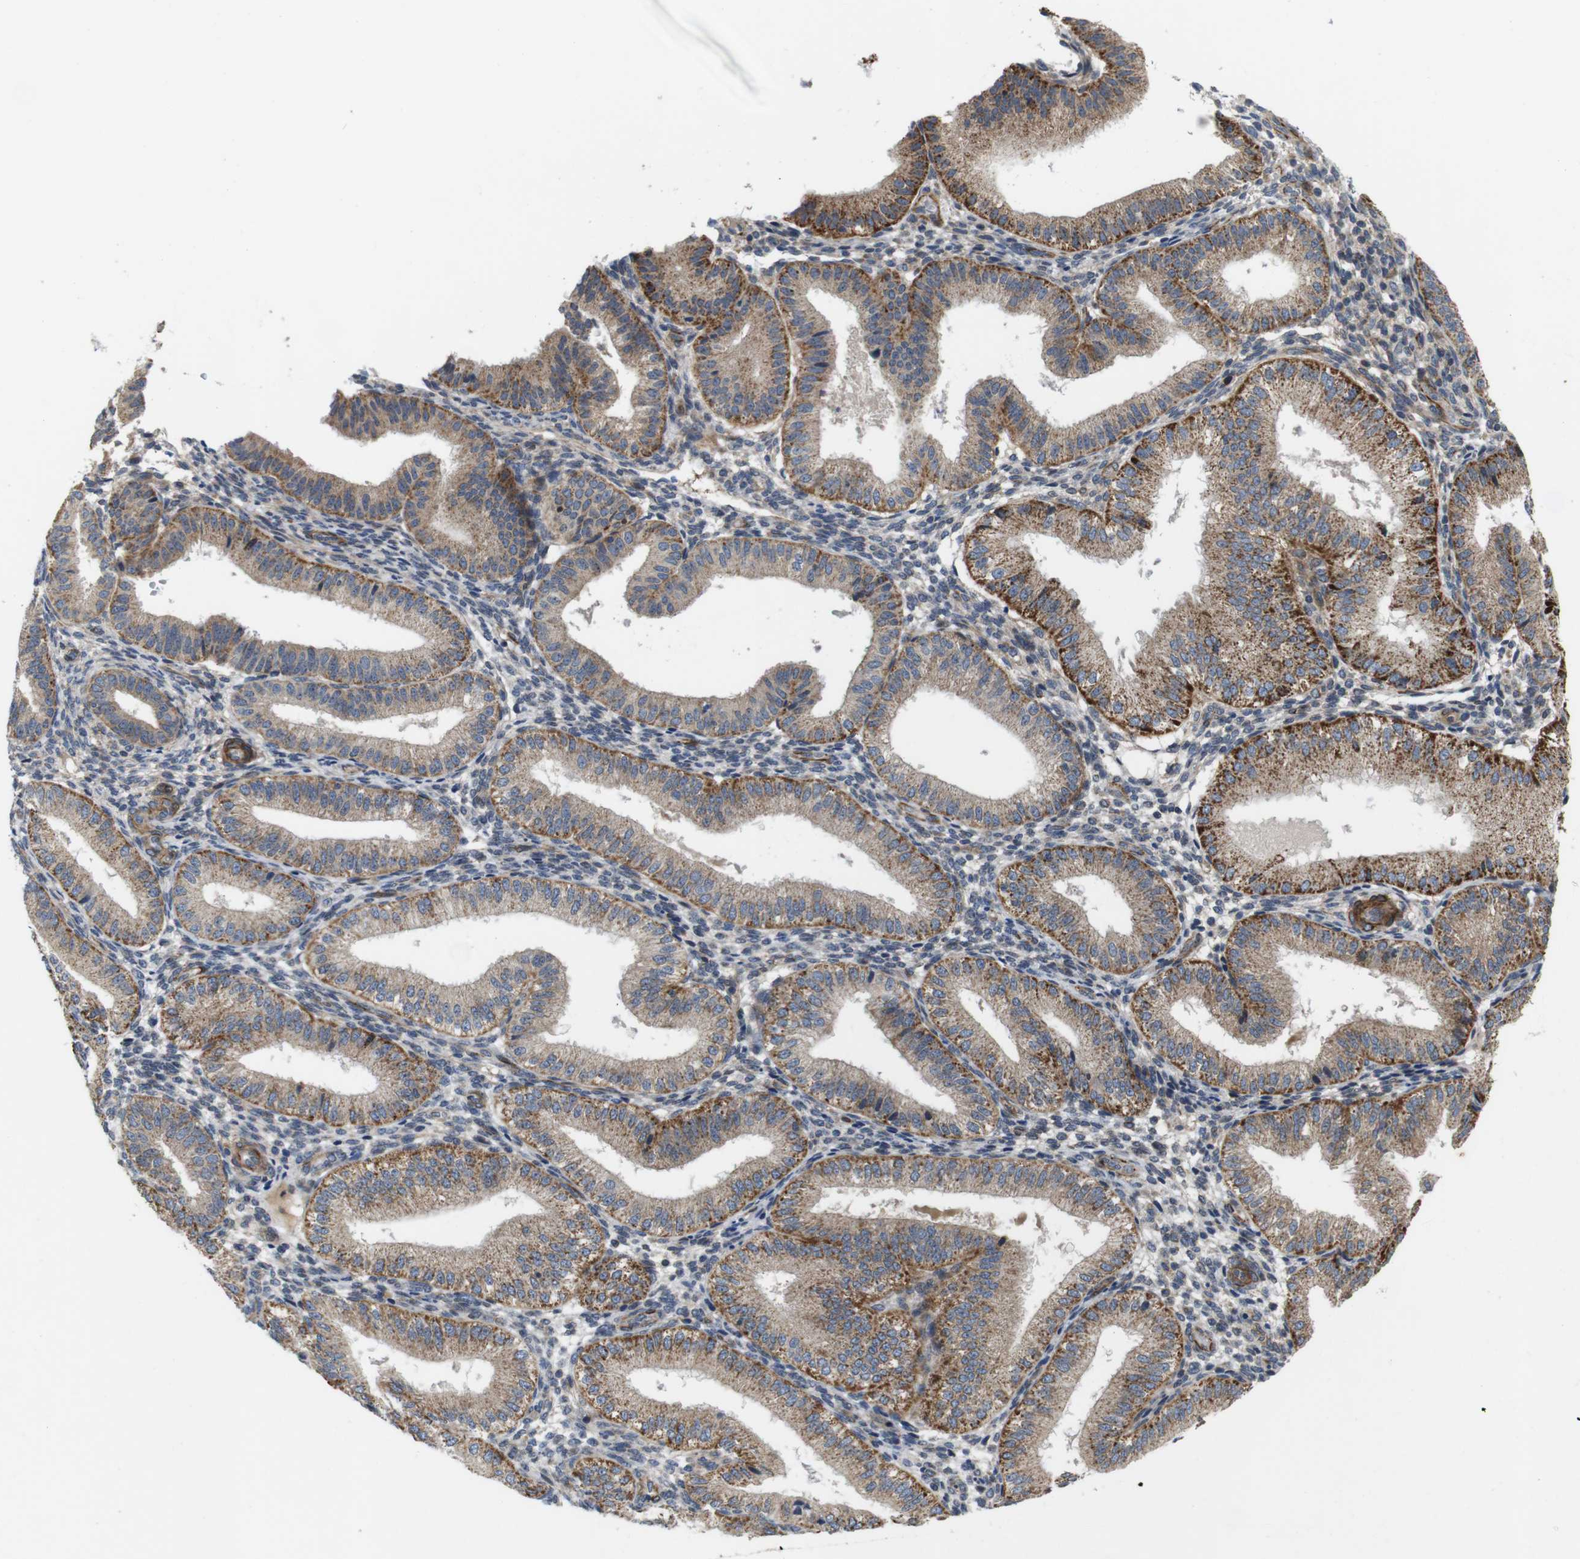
{"staining": {"intensity": "negative", "quantity": "none", "location": "none"}, "tissue": "endometrium", "cell_type": "Cells in endometrial stroma", "image_type": "normal", "snomed": [{"axis": "morphology", "description": "Normal tissue, NOS"}, {"axis": "topography", "description": "Endometrium"}], "caption": "A photomicrograph of endometrium stained for a protein displays no brown staining in cells in endometrial stroma. Brightfield microscopy of immunohistochemistry (IHC) stained with DAB (brown) and hematoxylin (blue), captured at high magnification.", "gene": "GGT7", "patient": {"sex": "female", "age": 39}}